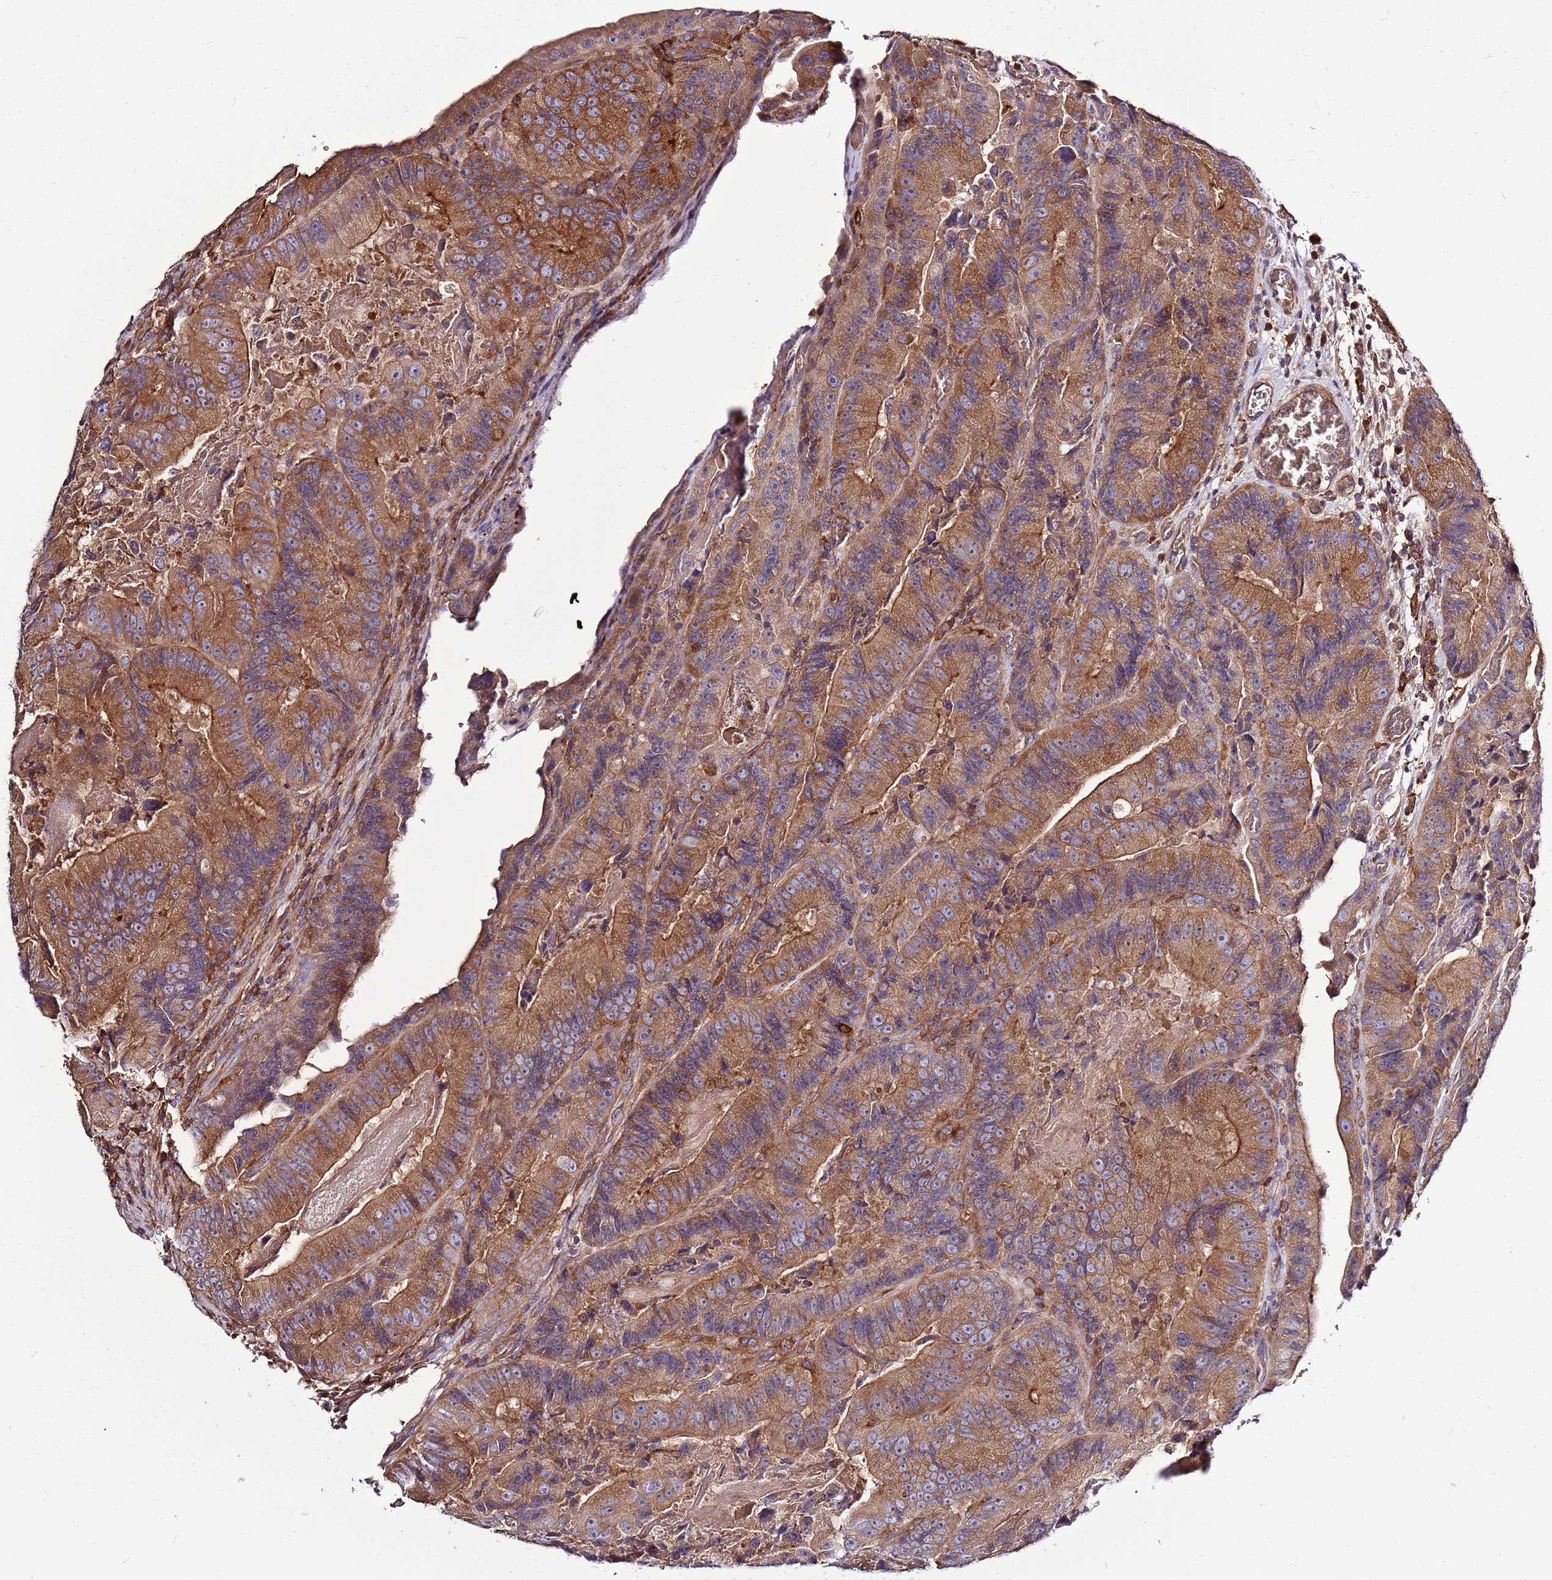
{"staining": {"intensity": "moderate", "quantity": ">75%", "location": "cytoplasmic/membranous"}, "tissue": "colorectal cancer", "cell_type": "Tumor cells", "image_type": "cancer", "snomed": [{"axis": "morphology", "description": "Adenocarcinoma, NOS"}, {"axis": "topography", "description": "Colon"}], "caption": "Adenocarcinoma (colorectal) tissue displays moderate cytoplasmic/membranous staining in about >75% of tumor cells, visualized by immunohistochemistry. Using DAB (3,3'-diaminobenzidine) (brown) and hematoxylin (blue) stains, captured at high magnification using brightfield microscopy.", "gene": "ATXN2L", "patient": {"sex": "female", "age": 86}}